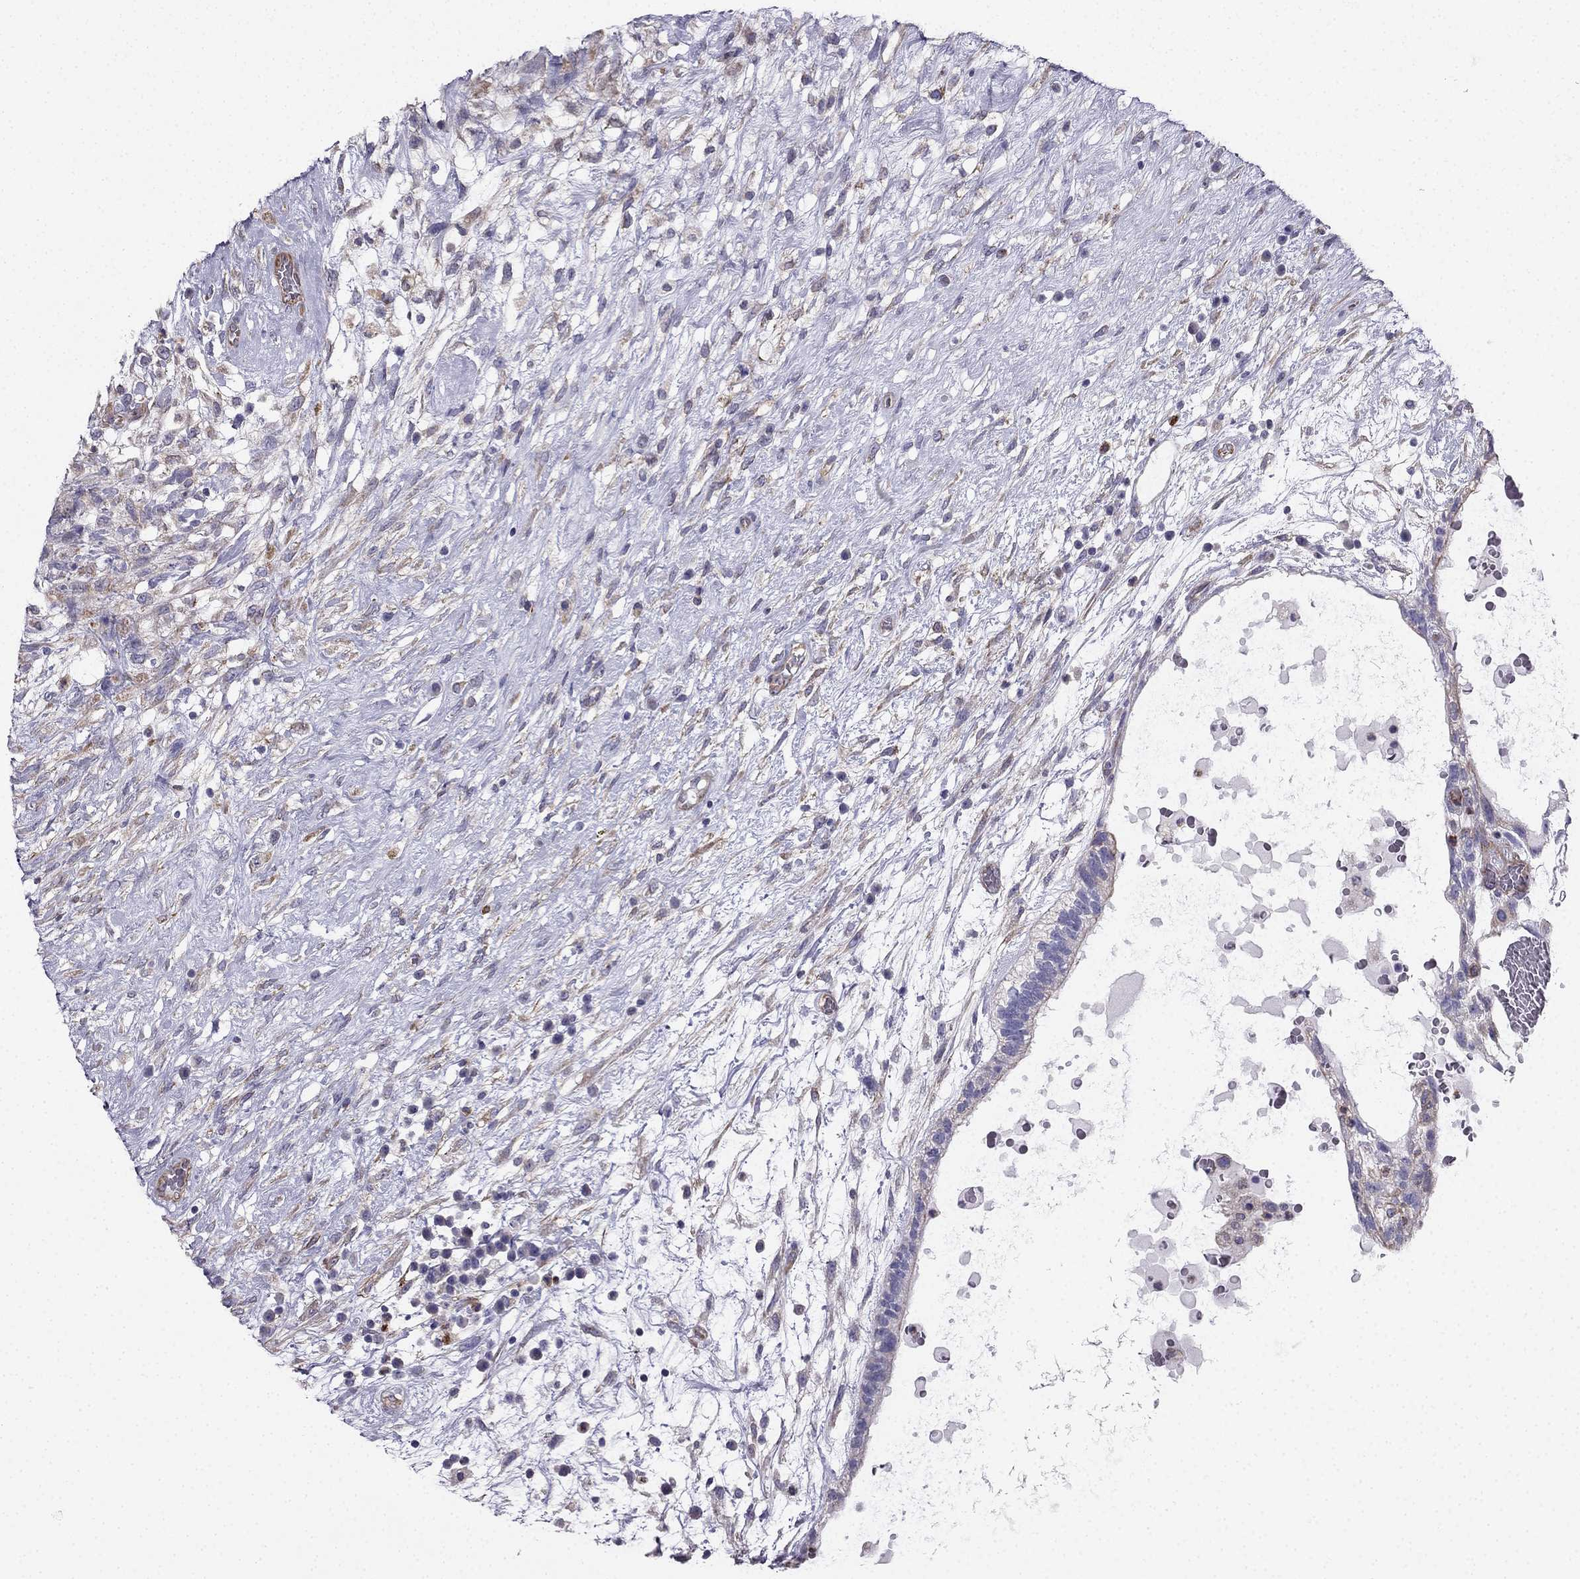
{"staining": {"intensity": "negative", "quantity": "none", "location": "none"}, "tissue": "testis cancer", "cell_type": "Tumor cells", "image_type": "cancer", "snomed": [{"axis": "morphology", "description": "Normal tissue, NOS"}, {"axis": "morphology", "description": "Carcinoma, Embryonal, NOS"}, {"axis": "topography", "description": "Testis"}], "caption": "Immunohistochemistry (IHC) histopathology image of neoplastic tissue: embryonal carcinoma (testis) stained with DAB demonstrates no significant protein staining in tumor cells. The staining was performed using DAB (3,3'-diaminobenzidine) to visualize the protein expression in brown, while the nuclei were stained in blue with hematoxylin (Magnification: 20x).", "gene": "ENOX1", "patient": {"sex": "male", "age": 32}}